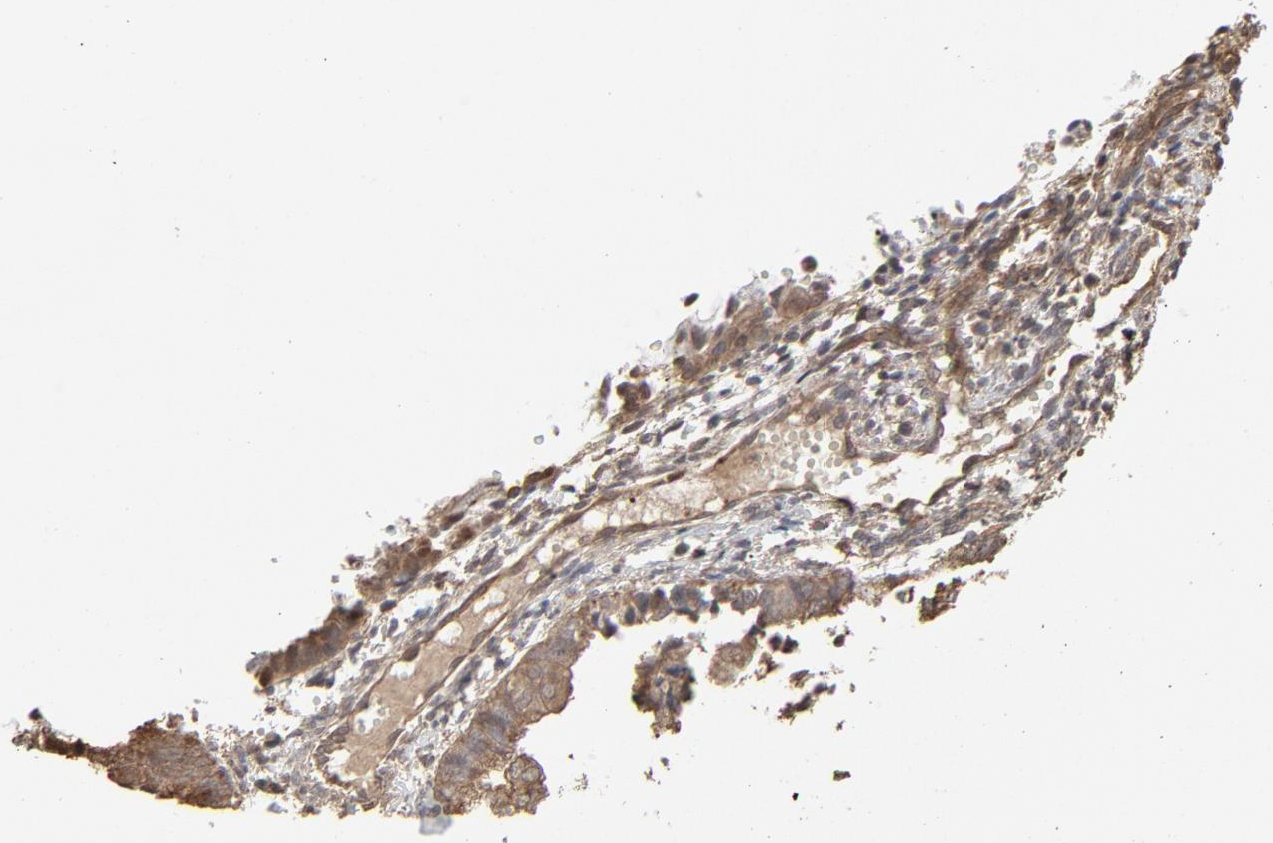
{"staining": {"intensity": "weak", "quantity": ">75%", "location": "cytoplasmic/membranous"}, "tissue": "endometrial cancer", "cell_type": "Tumor cells", "image_type": "cancer", "snomed": [{"axis": "morphology", "description": "Adenocarcinoma, NOS"}, {"axis": "topography", "description": "Endometrium"}], "caption": "Weak cytoplasmic/membranous protein staining is seen in approximately >75% of tumor cells in endometrial adenocarcinoma.", "gene": "PPP2CA", "patient": {"sex": "female", "age": 63}}